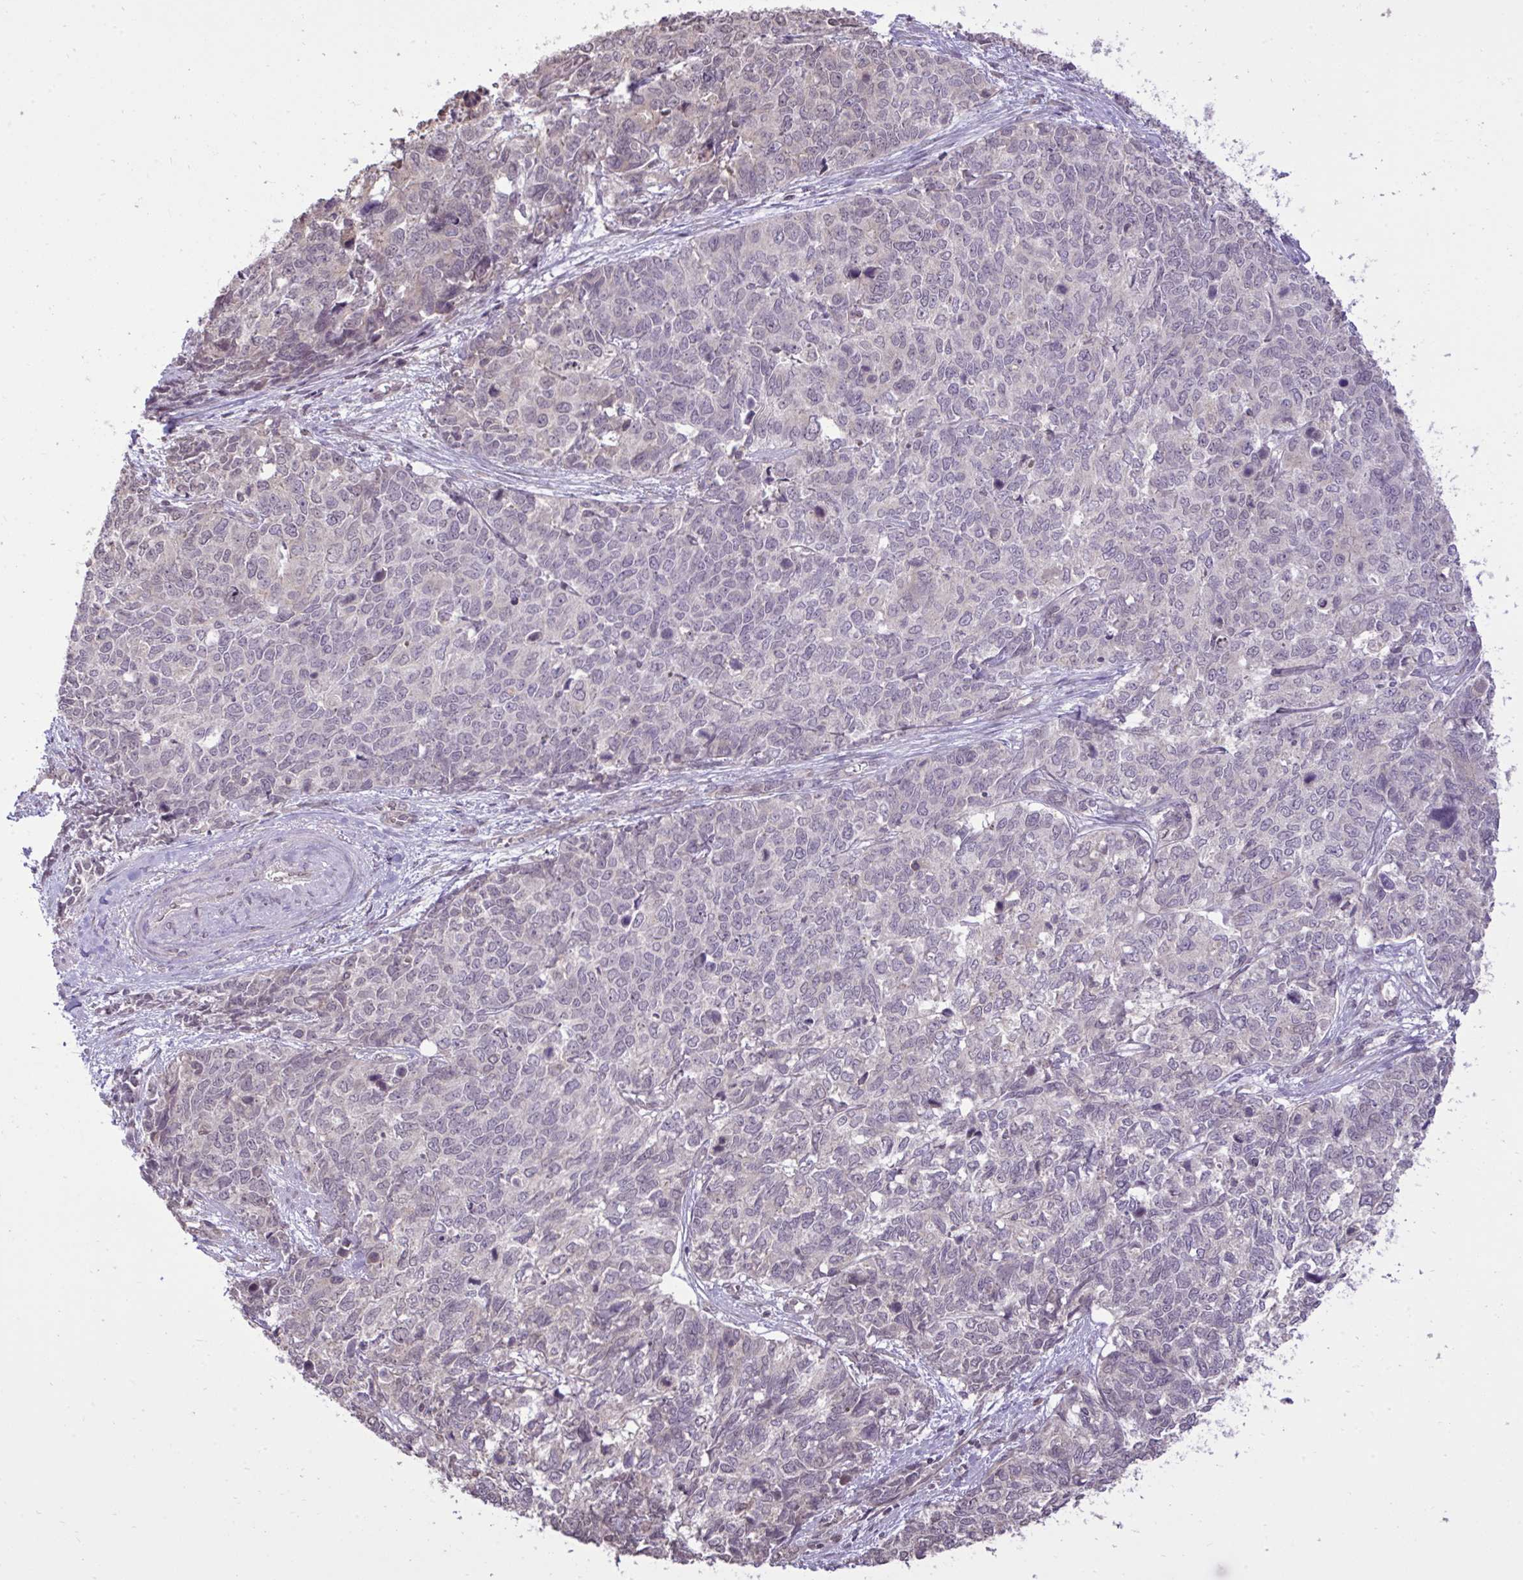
{"staining": {"intensity": "negative", "quantity": "none", "location": "none"}, "tissue": "cervical cancer", "cell_type": "Tumor cells", "image_type": "cancer", "snomed": [{"axis": "morphology", "description": "Adenocarcinoma, NOS"}, {"axis": "topography", "description": "Cervix"}], "caption": "Cervical adenocarcinoma was stained to show a protein in brown. There is no significant staining in tumor cells.", "gene": "CYP20A1", "patient": {"sex": "female", "age": 63}}